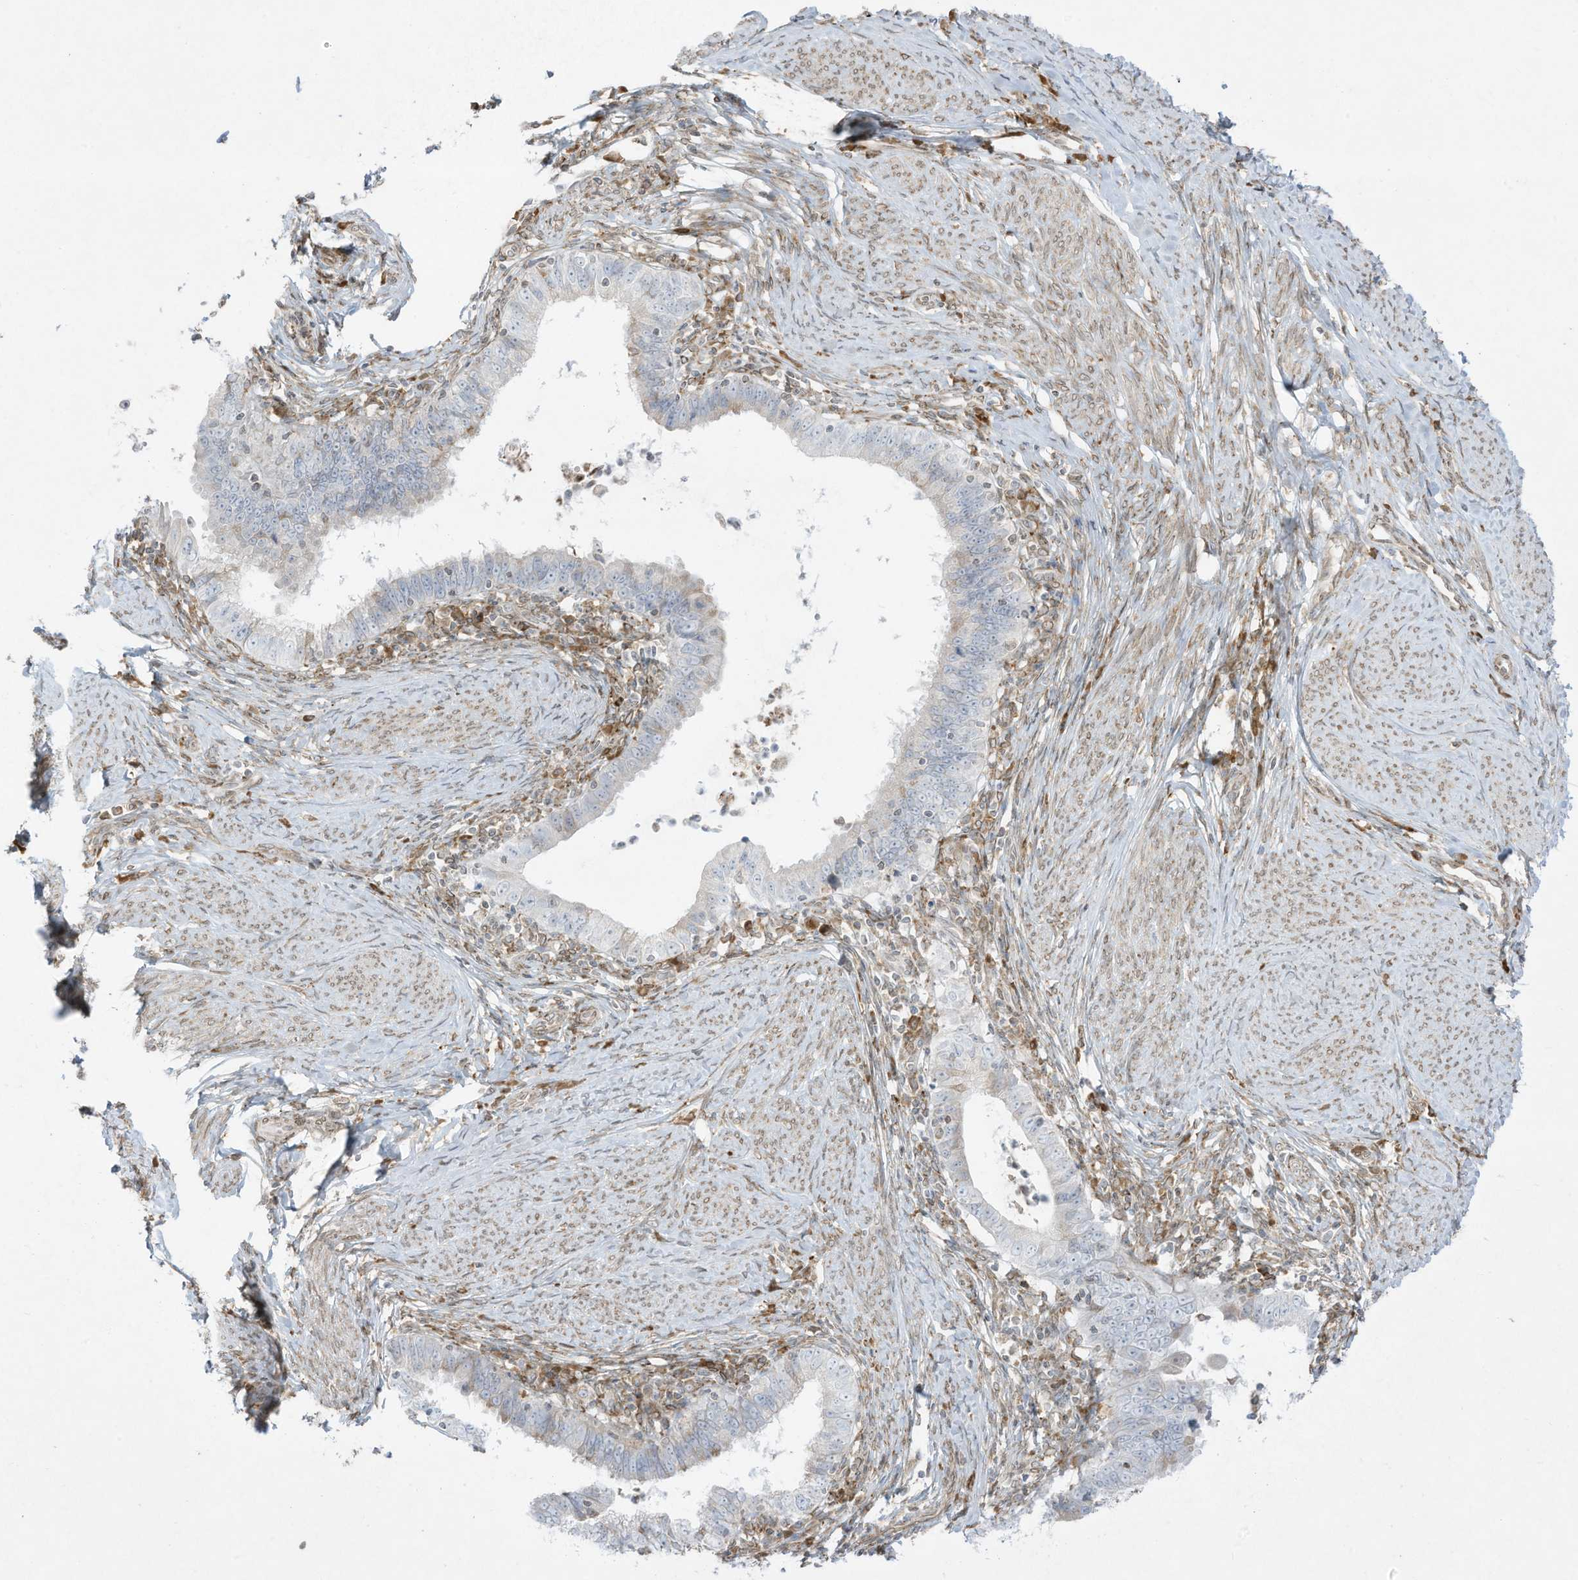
{"staining": {"intensity": "negative", "quantity": "none", "location": "none"}, "tissue": "cervical cancer", "cell_type": "Tumor cells", "image_type": "cancer", "snomed": [{"axis": "morphology", "description": "Adenocarcinoma, NOS"}, {"axis": "topography", "description": "Cervix"}], "caption": "Immunohistochemistry image of neoplastic tissue: human cervical adenocarcinoma stained with DAB exhibits no significant protein expression in tumor cells.", "gene": "PTK6", "patient": {"sex": "female", "age": 36}}